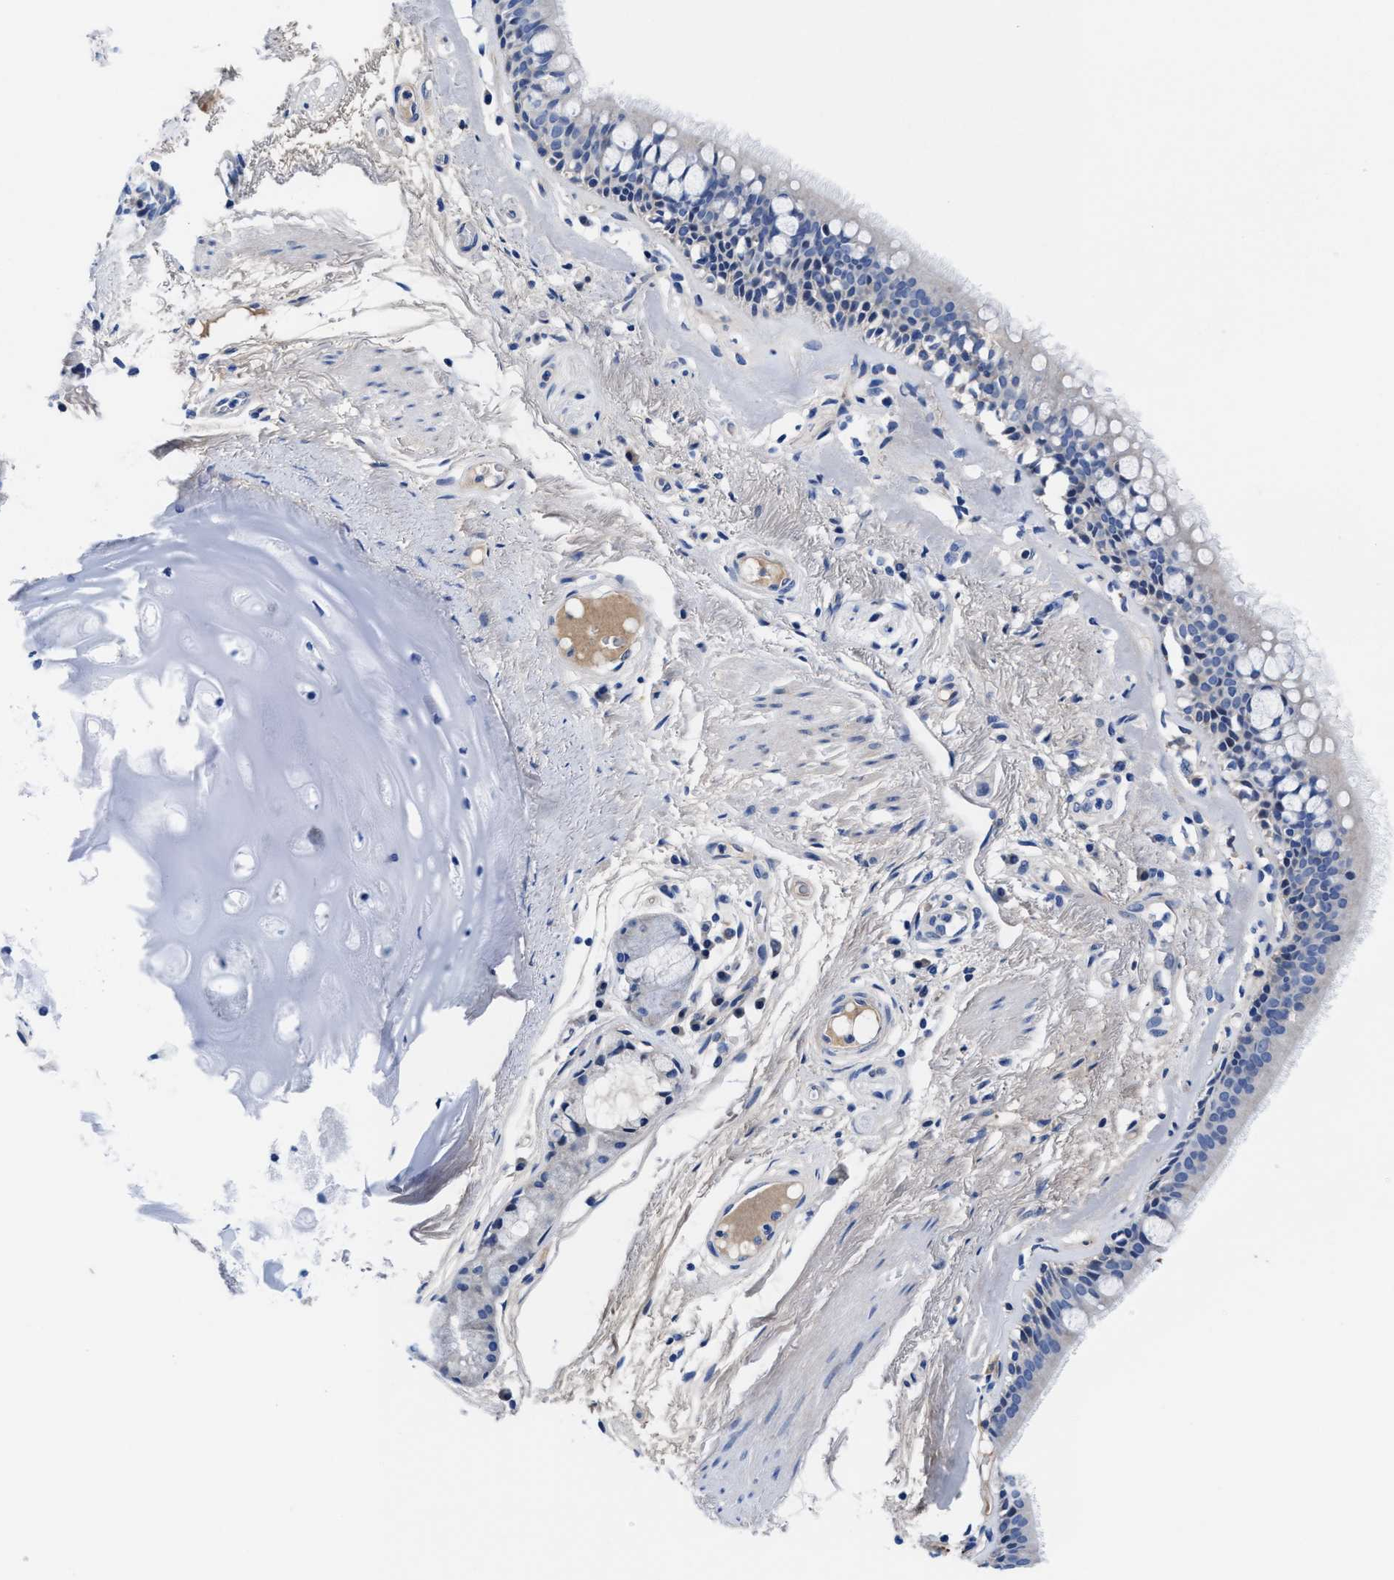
{"staining": {"intensity": "negative", "quantity": "none", "location": "none"}, "tissue": "bronchus", "cell_type": "Respiratory epithelial cells", "image_type": "normal", "snomed": [{"axis": "morphology", "description": "Normal tissue, NOS"}, {"axis": "topography", "description": "Cartilage tissue"}], "caption": "This histopathology image is of benign bronchus stained with immunohistochemistry to label a protein in brown with the nuclei are counter-stained blue. There is no expression in respiratory epithelial cells.", "gene": "DHRS13", "patient": {"sex": "female", "age": 63}}